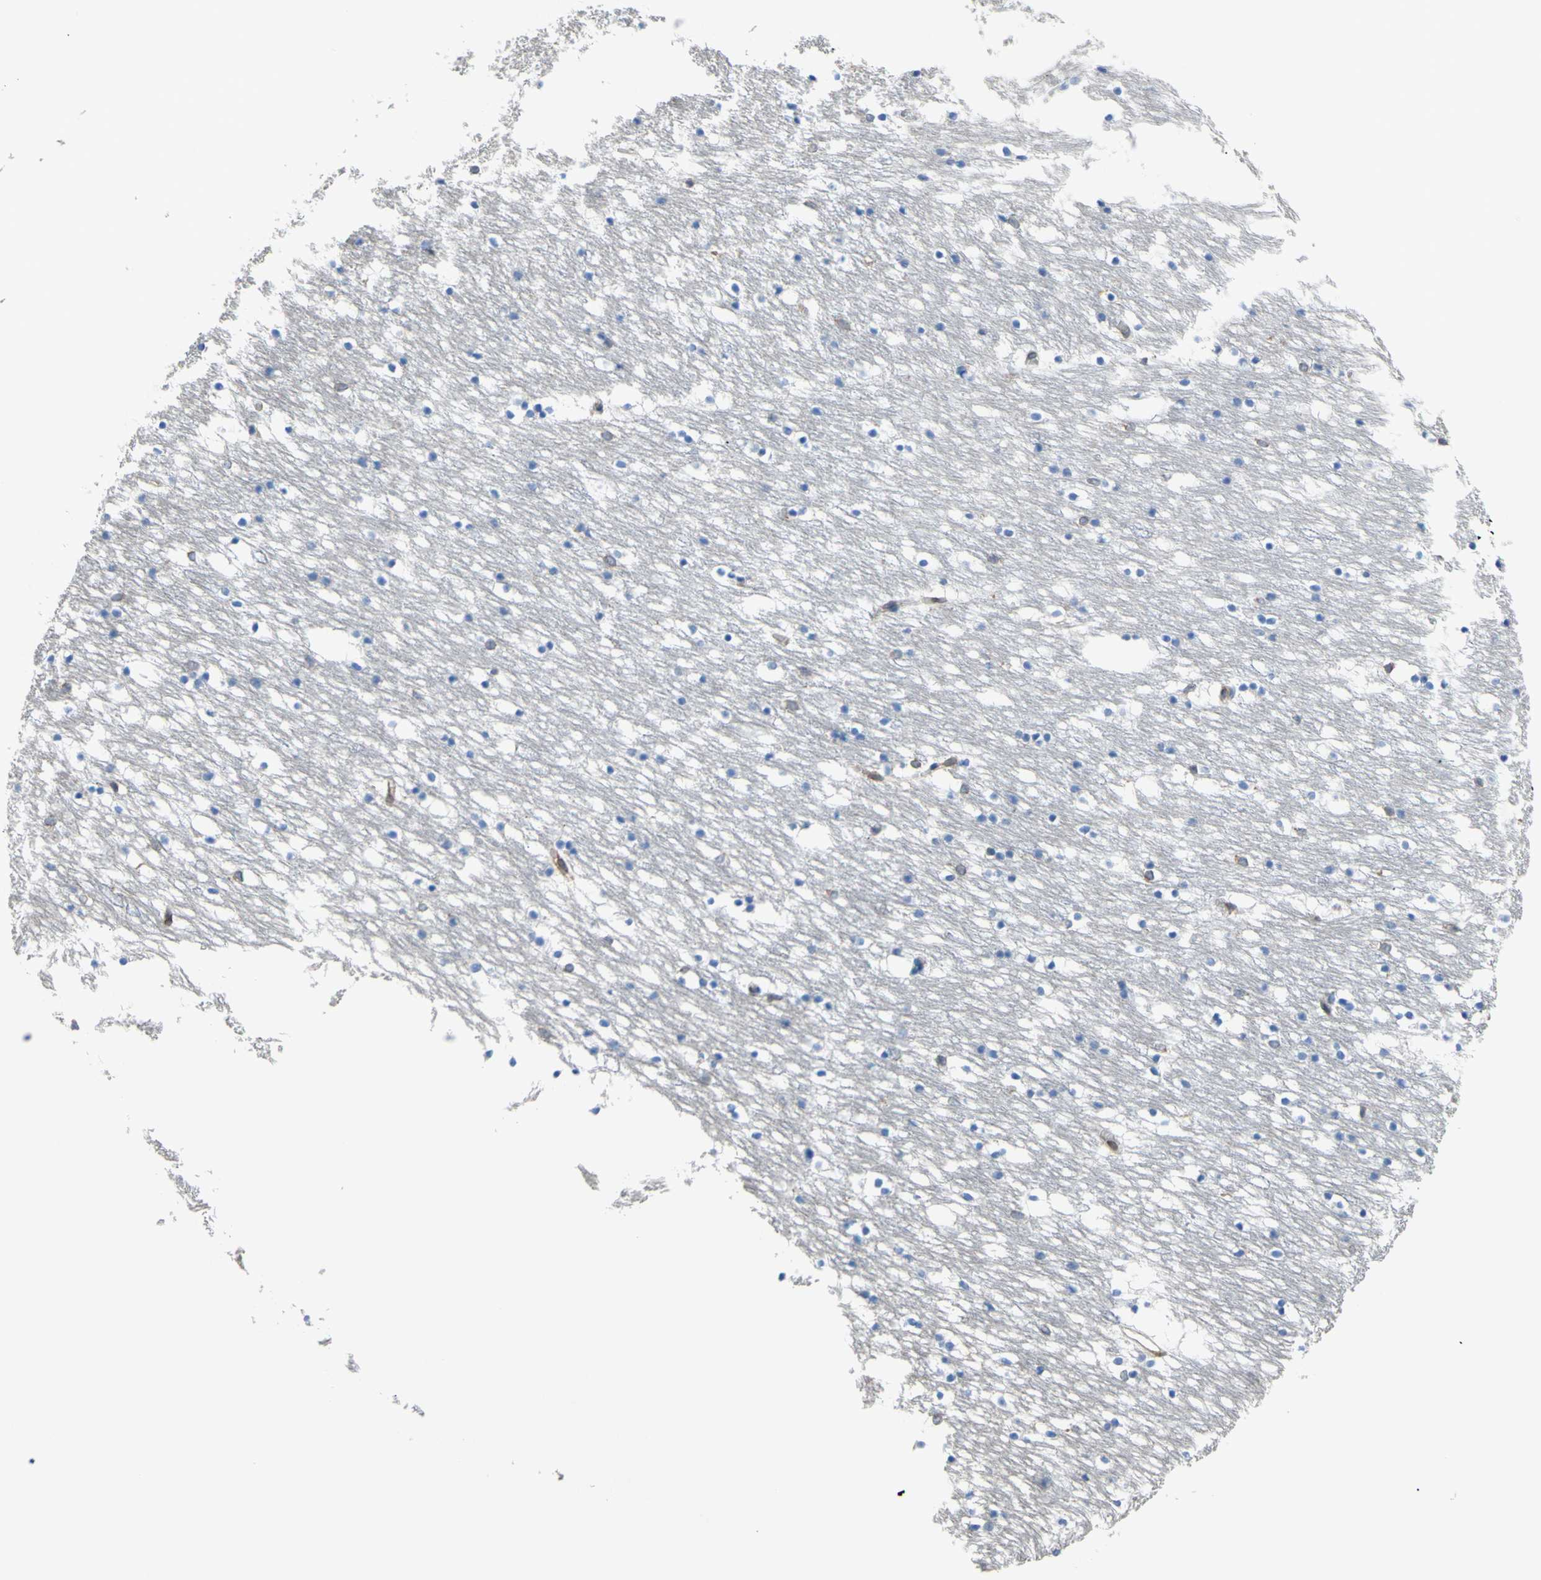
{"staining": {"intensity": "negative", "quantity": "none", "location": "none"}, "tissue": "caudate", "cell_type": "Glial cells", "image_type": "normal", "snomed": [{"axis": "morphology", "description": "Normal tissue, NOS"}, {"axis": "topography", "description": "Lateral ventricle wall"}], "caption": "IHC histopathology image of unremarkable human caudate stained for a protein (brown), which displays no positivity in glial cells.", "gene": "MGST2", "patient": {"sex": "male", "age": 45}}